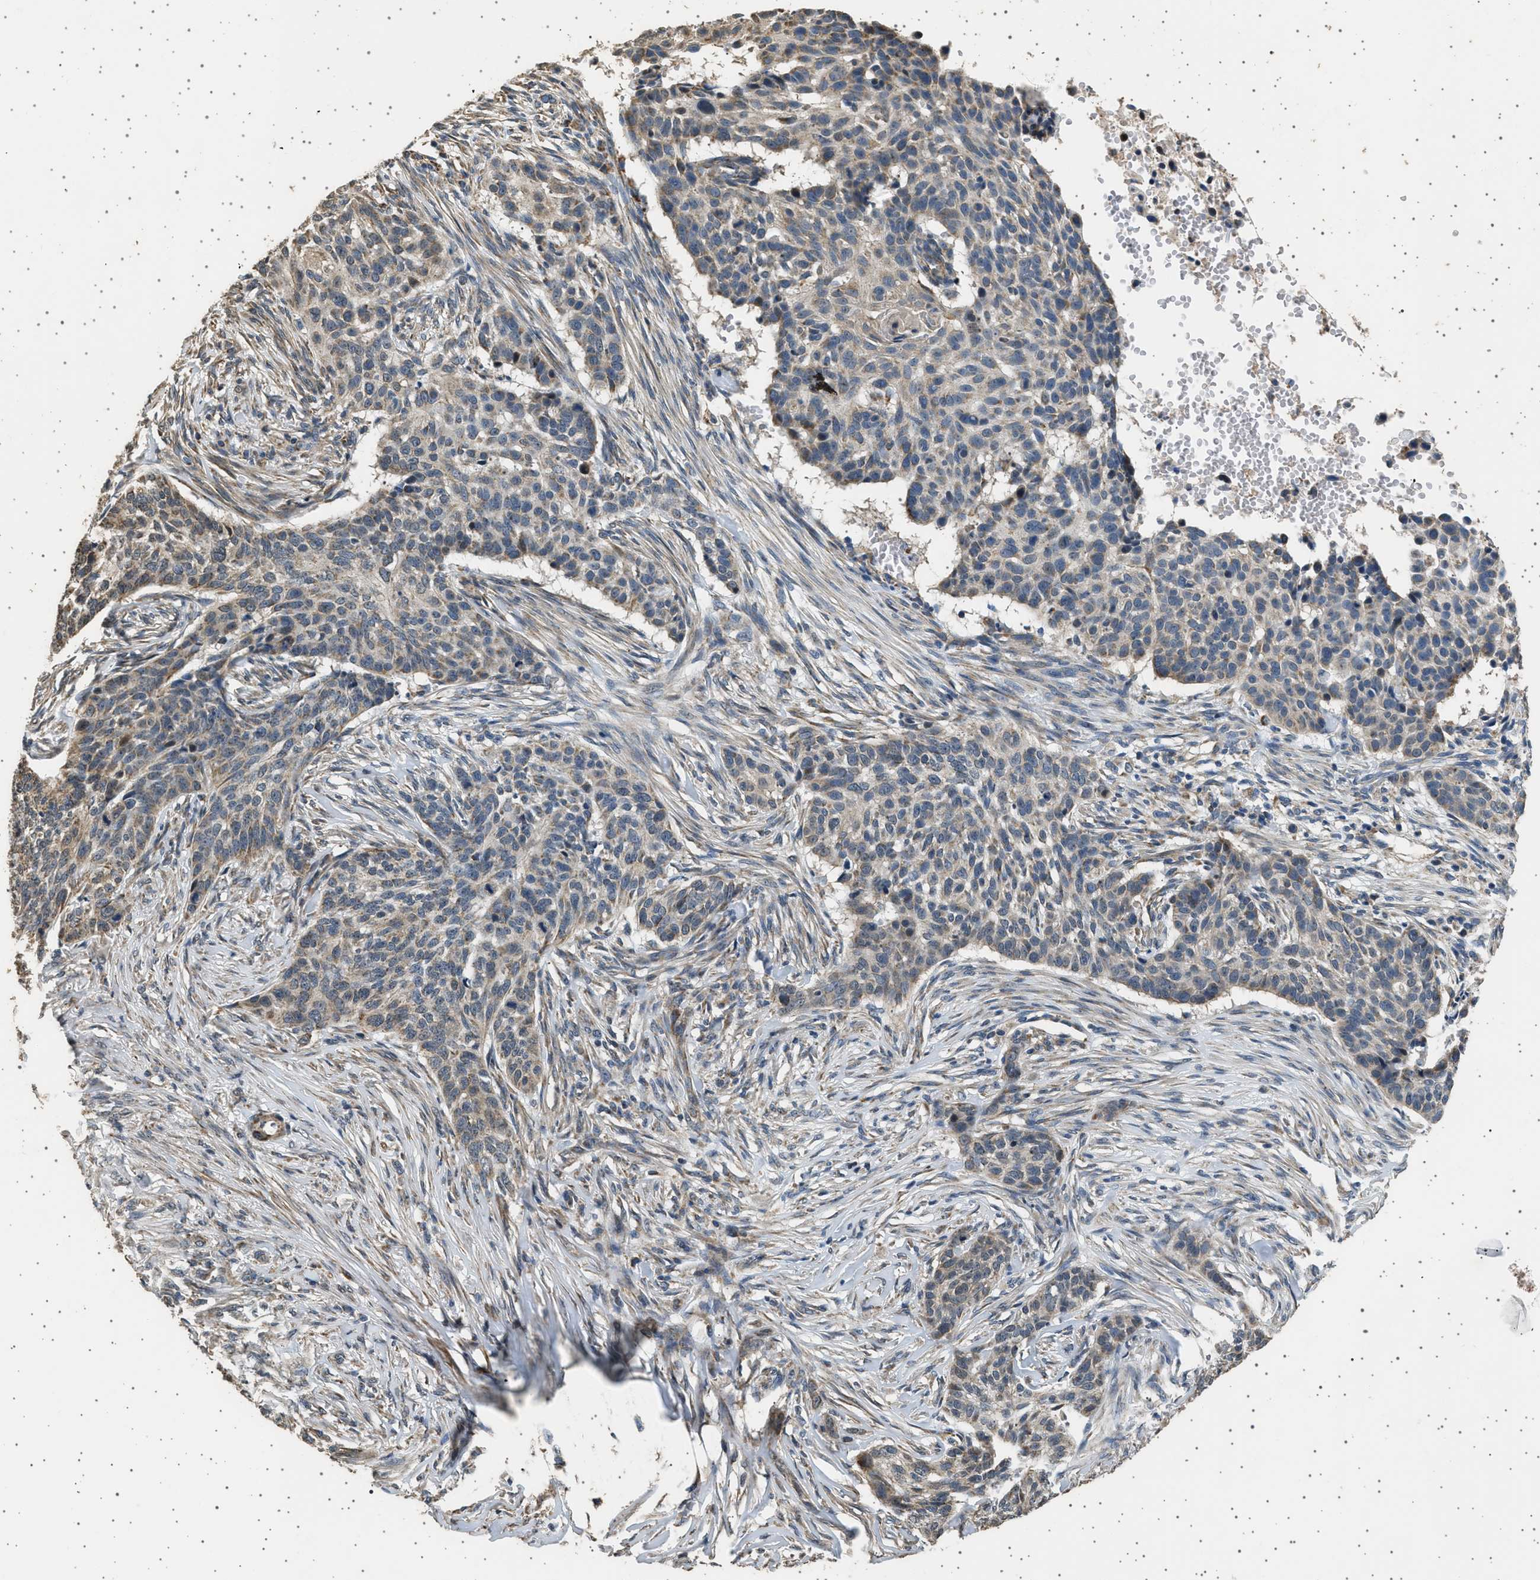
{"staining": {"intensity": "weak", "quantity": "25%-75%", "location": "cytoplasmic/membranous"}, "tissue": "skin cancer", "cell_type": "Tumor cells", "image_type": "cancer", "snomed": [{"axis": "morphology", "description": "Basal cell carcinoma"}, {"axis": "topography", "description": "Skin"}], "caption": "Immunohistochemistry (IHC) micrograph of neoplastic tissue: skin basal cell carcinoma stained using IHC reveals low levels of weak protein expression localized specifically in the cytoplasmic/membranous of tumor cells, appearing as a cytoplasmic/membranous brown color.", "gene": "KCNA4", "patient": {"sex": "male", "age": 85}}